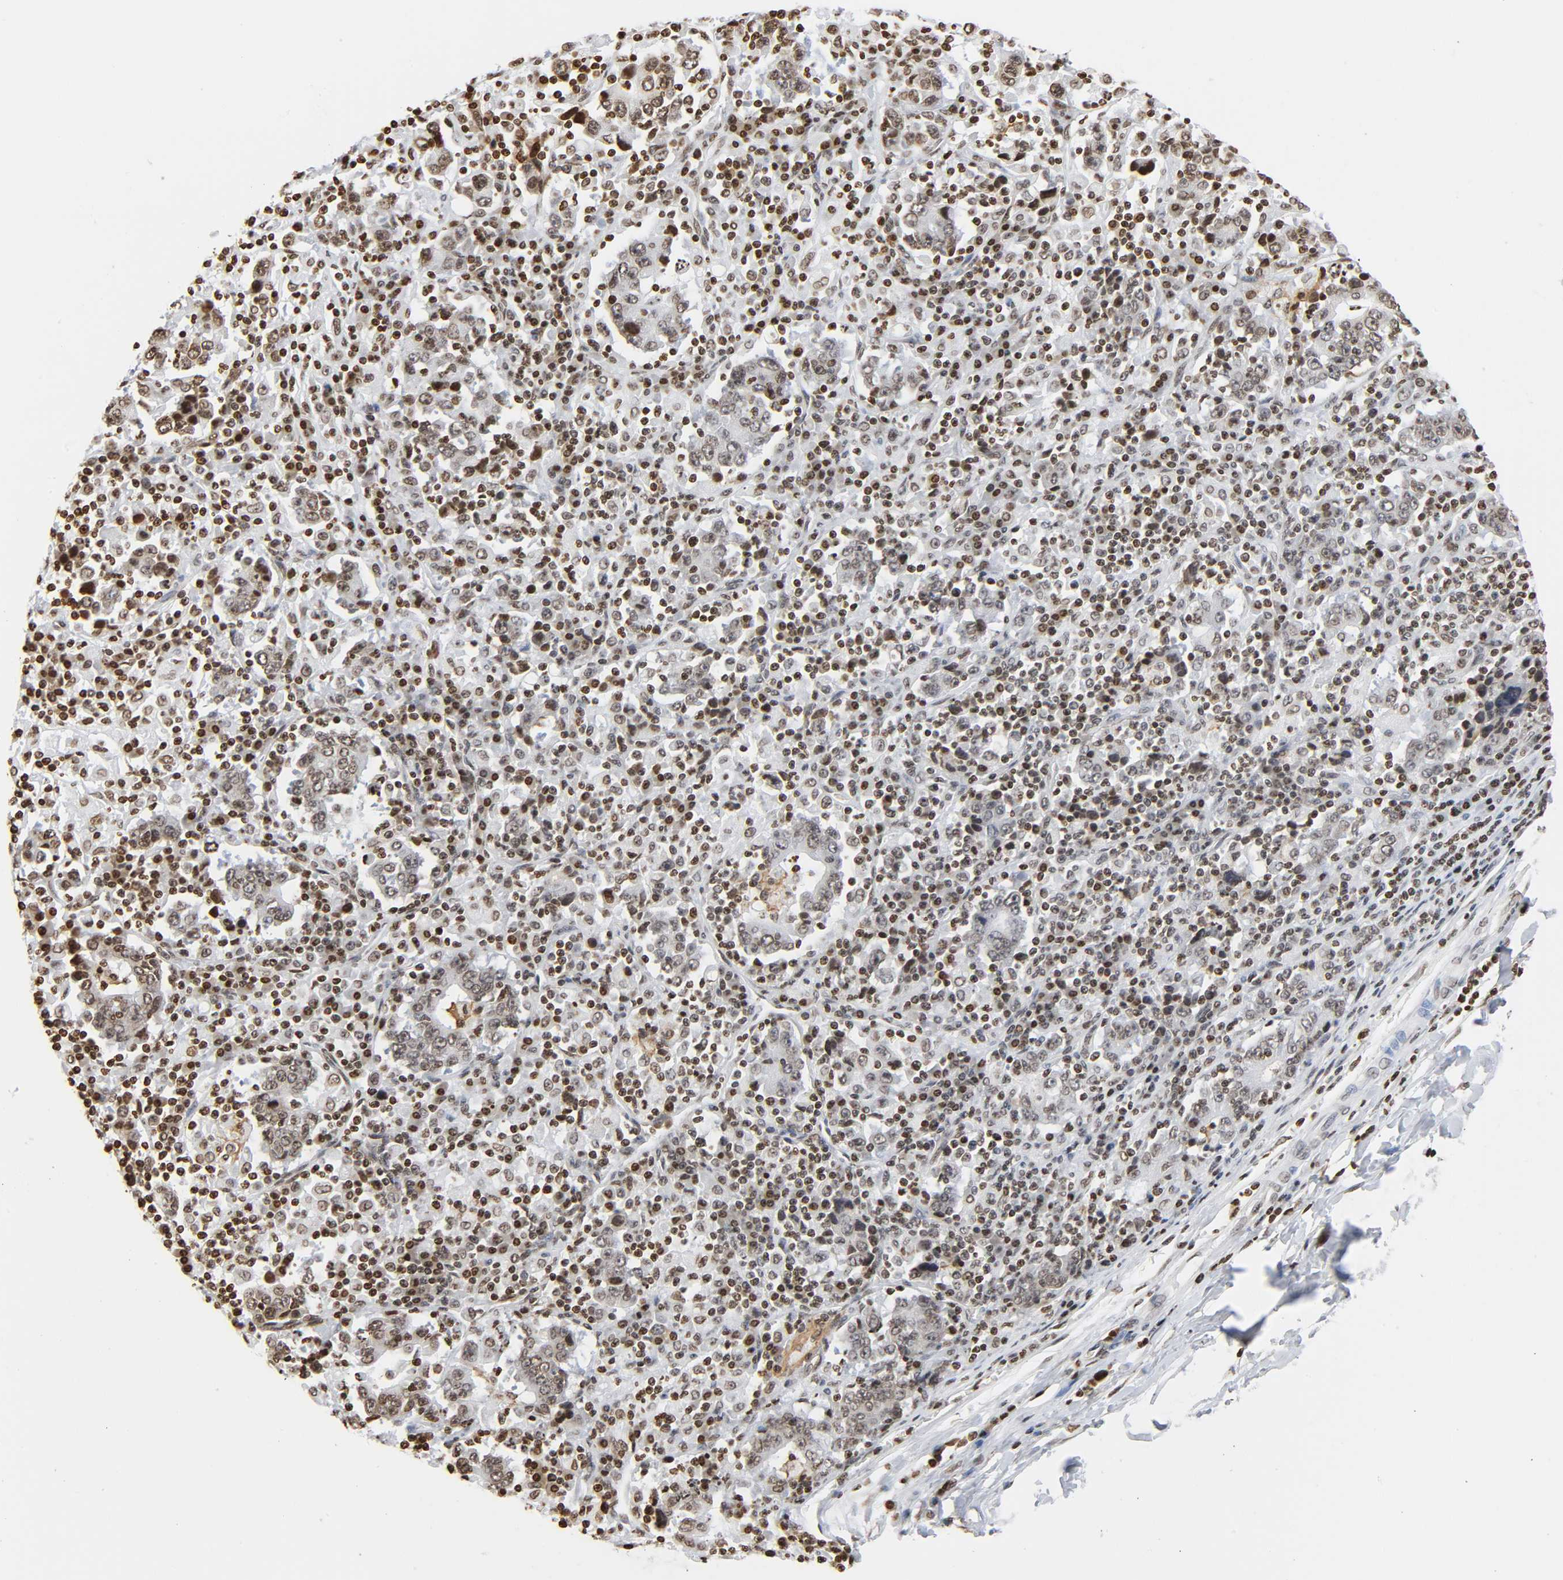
{"staining": {"intensity": "moderate", "quantity": ">75%", "location": "nuclear"}, "tissue": "stomach cancer", "cell_type": "Tumor cells", "image_type": "cancer", "snomed": [{"axis": "morphology", "description": "Normal tissue, NOS"}, {"axis": "morphology", "description": "Adenocarcinoma, NOS"}, {"axis": "topography", "description": "Stomach, upper"}, {"axis": "topography", "description": "Stomach"}], "caption": "IHC micrograph of human adenocarcinoma (stomach) stained for a protein (brown), which reveals medium levels of moderate nuclear expression in approximately >75% of tumor cells.", "gene": "HOXA6", "patient": {"sex": "male", "age": 59}}